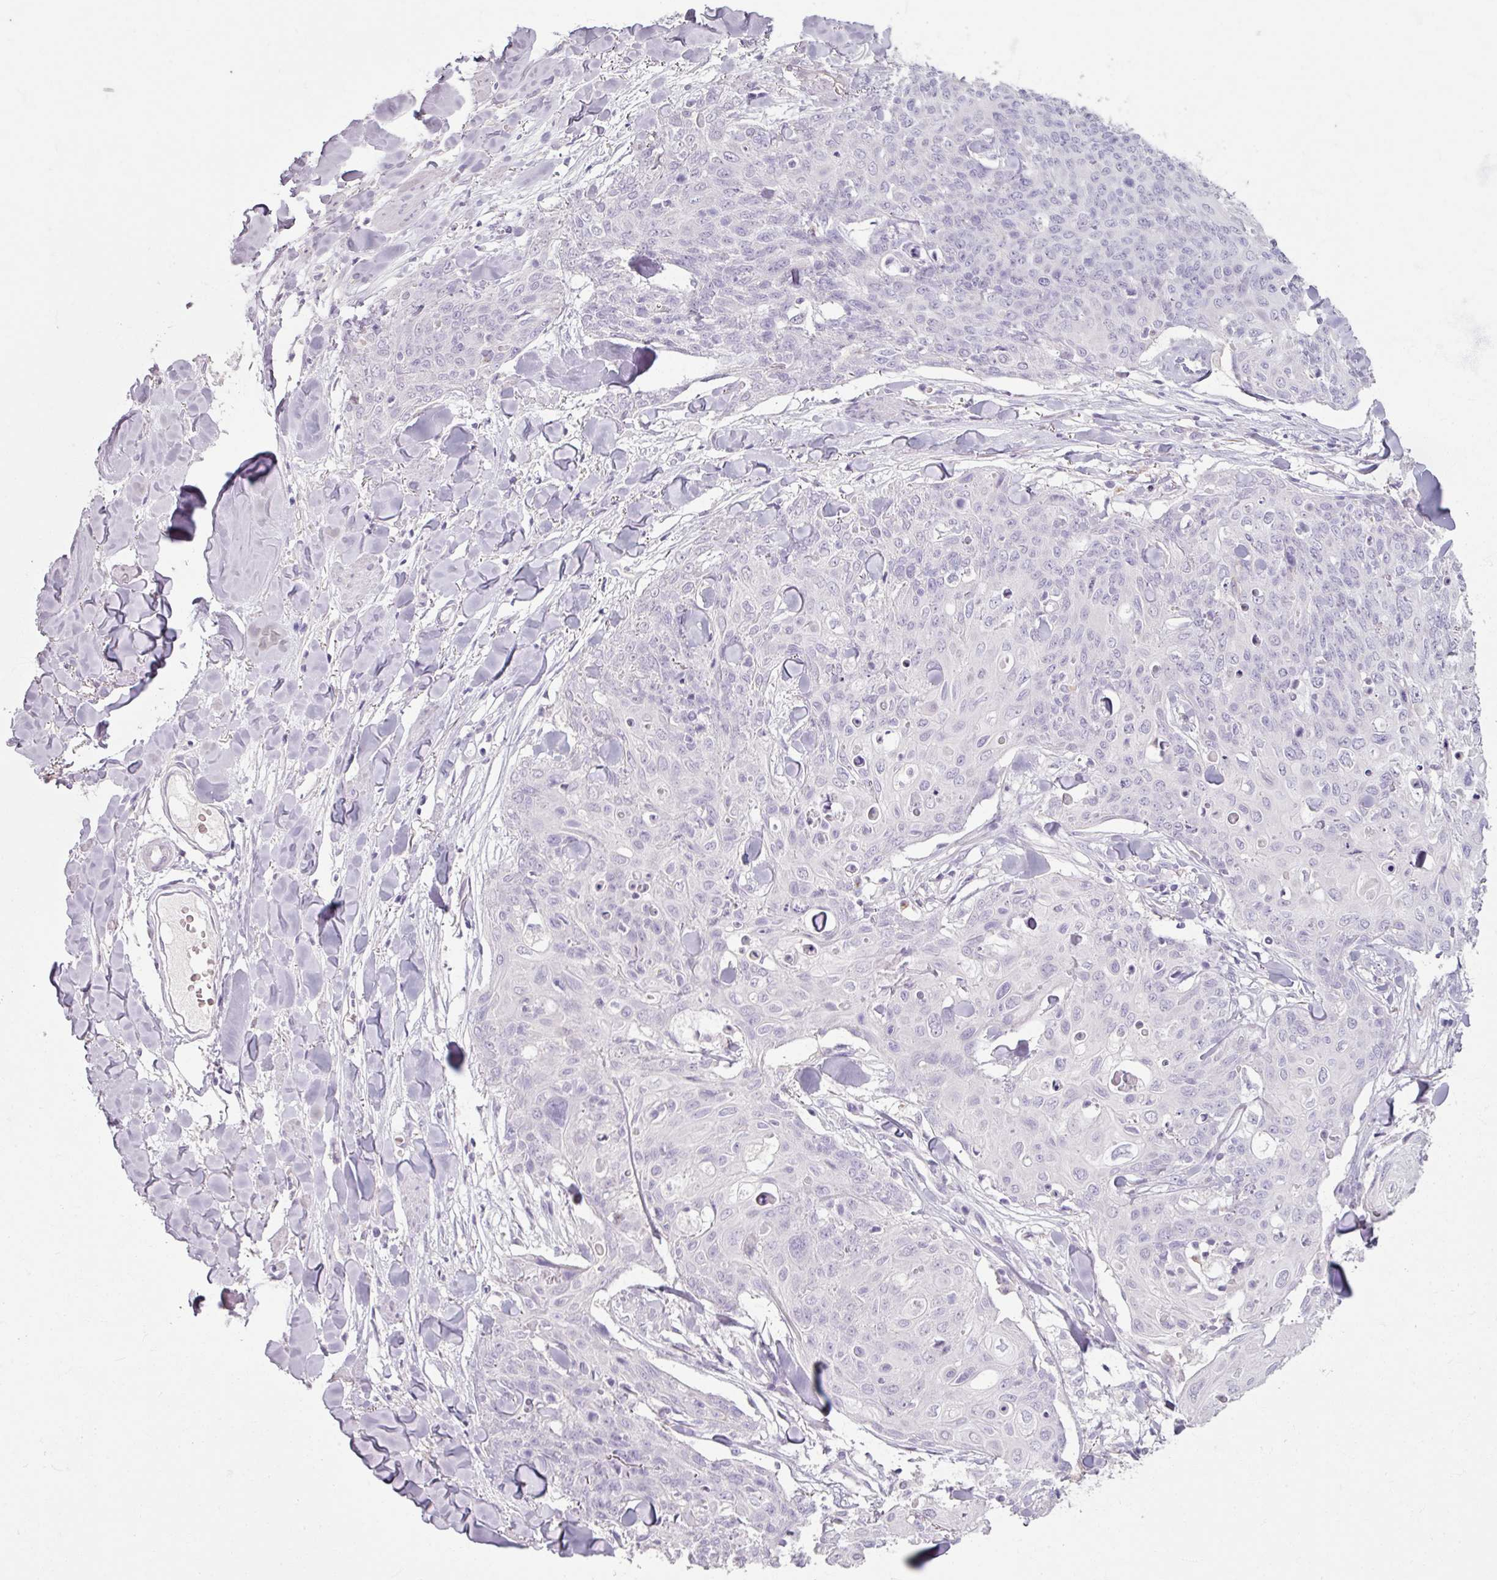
{"staining": {"intensity": "negative", "quantity": "none", "location": "none"}, "tissue": "skin cancer", "cell_type": "Tumor cells", "image_type": "cancer", "snomed": [{"axis": "morphology", "description": "Squamous cell carcinoma, NOS"}, {"axis": "topography", "description": "Skin"}, {"axis": "topography", "description": "Vulva"}], "caption": "Protein analysis of squamous cell carcinoma (skin) exhibits no significant positivity in tumor cells. (DAB immunohistochemistry (IHC) visualized using brightfield microscopy, high magnification).", "gene": "SLC27A5", "patient": {"sex": "female", "age": 85}}